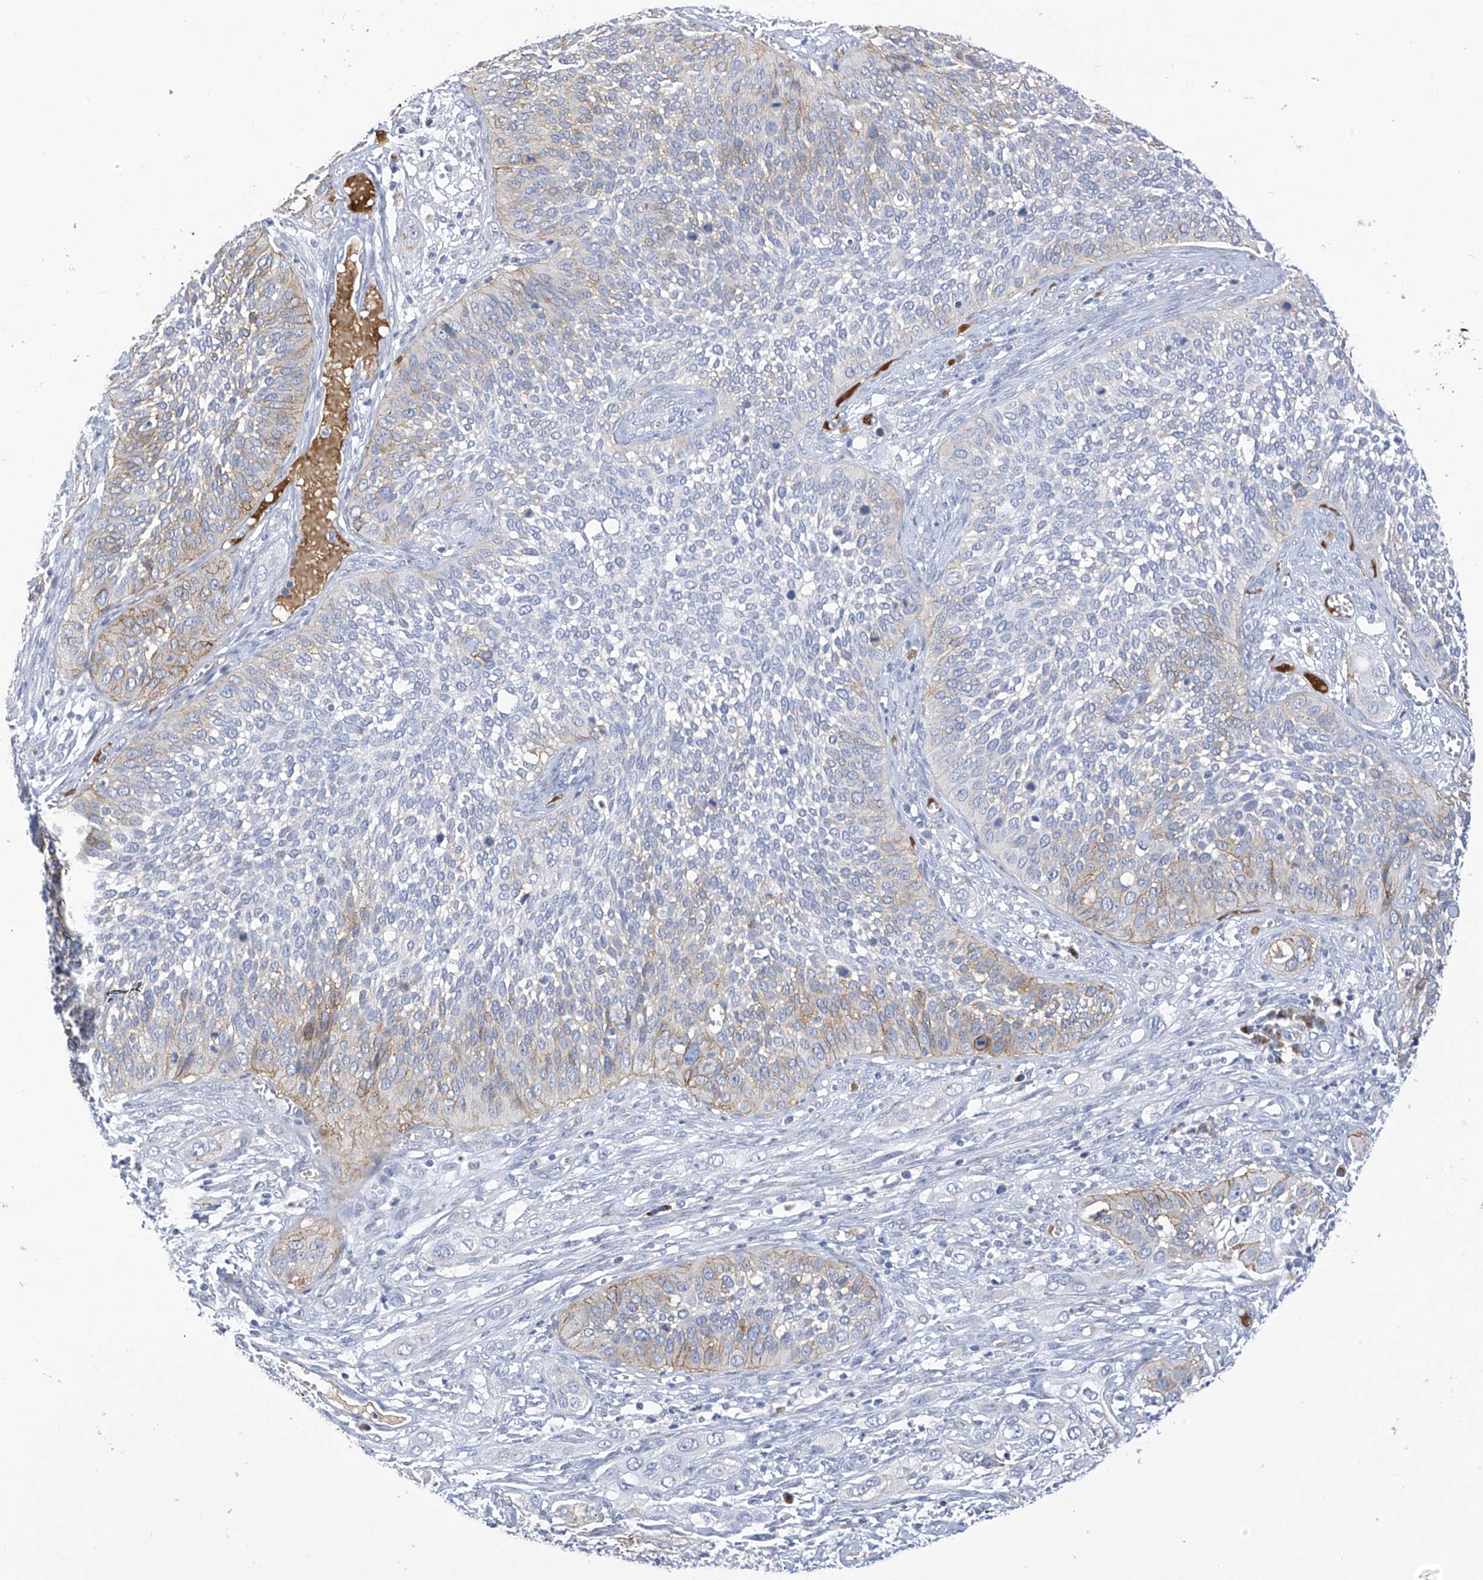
{"staining": {"intensity": "moderate", "quantity": "<25%", "location": "cytoplasmic/membranous"}, "tissue": "cervical cancer", "cell_type": "Tumor cells", "image_type": "cancer", "snomed": [{"axis": "morphology", "description": "Squamous cell carcinoma, NOS"}, {"axis": "topography", "description": "Cervix"}], "caption": "Cervical cancer (squamous cell carcinoma) tissue reveals moderate cytoplasmic/membranous positivity in about <25% of tumor cells, visualized by immunohistochemistry.", "gene": "SLCO4A1", "patient": {"sex": "female", "age": 34}}